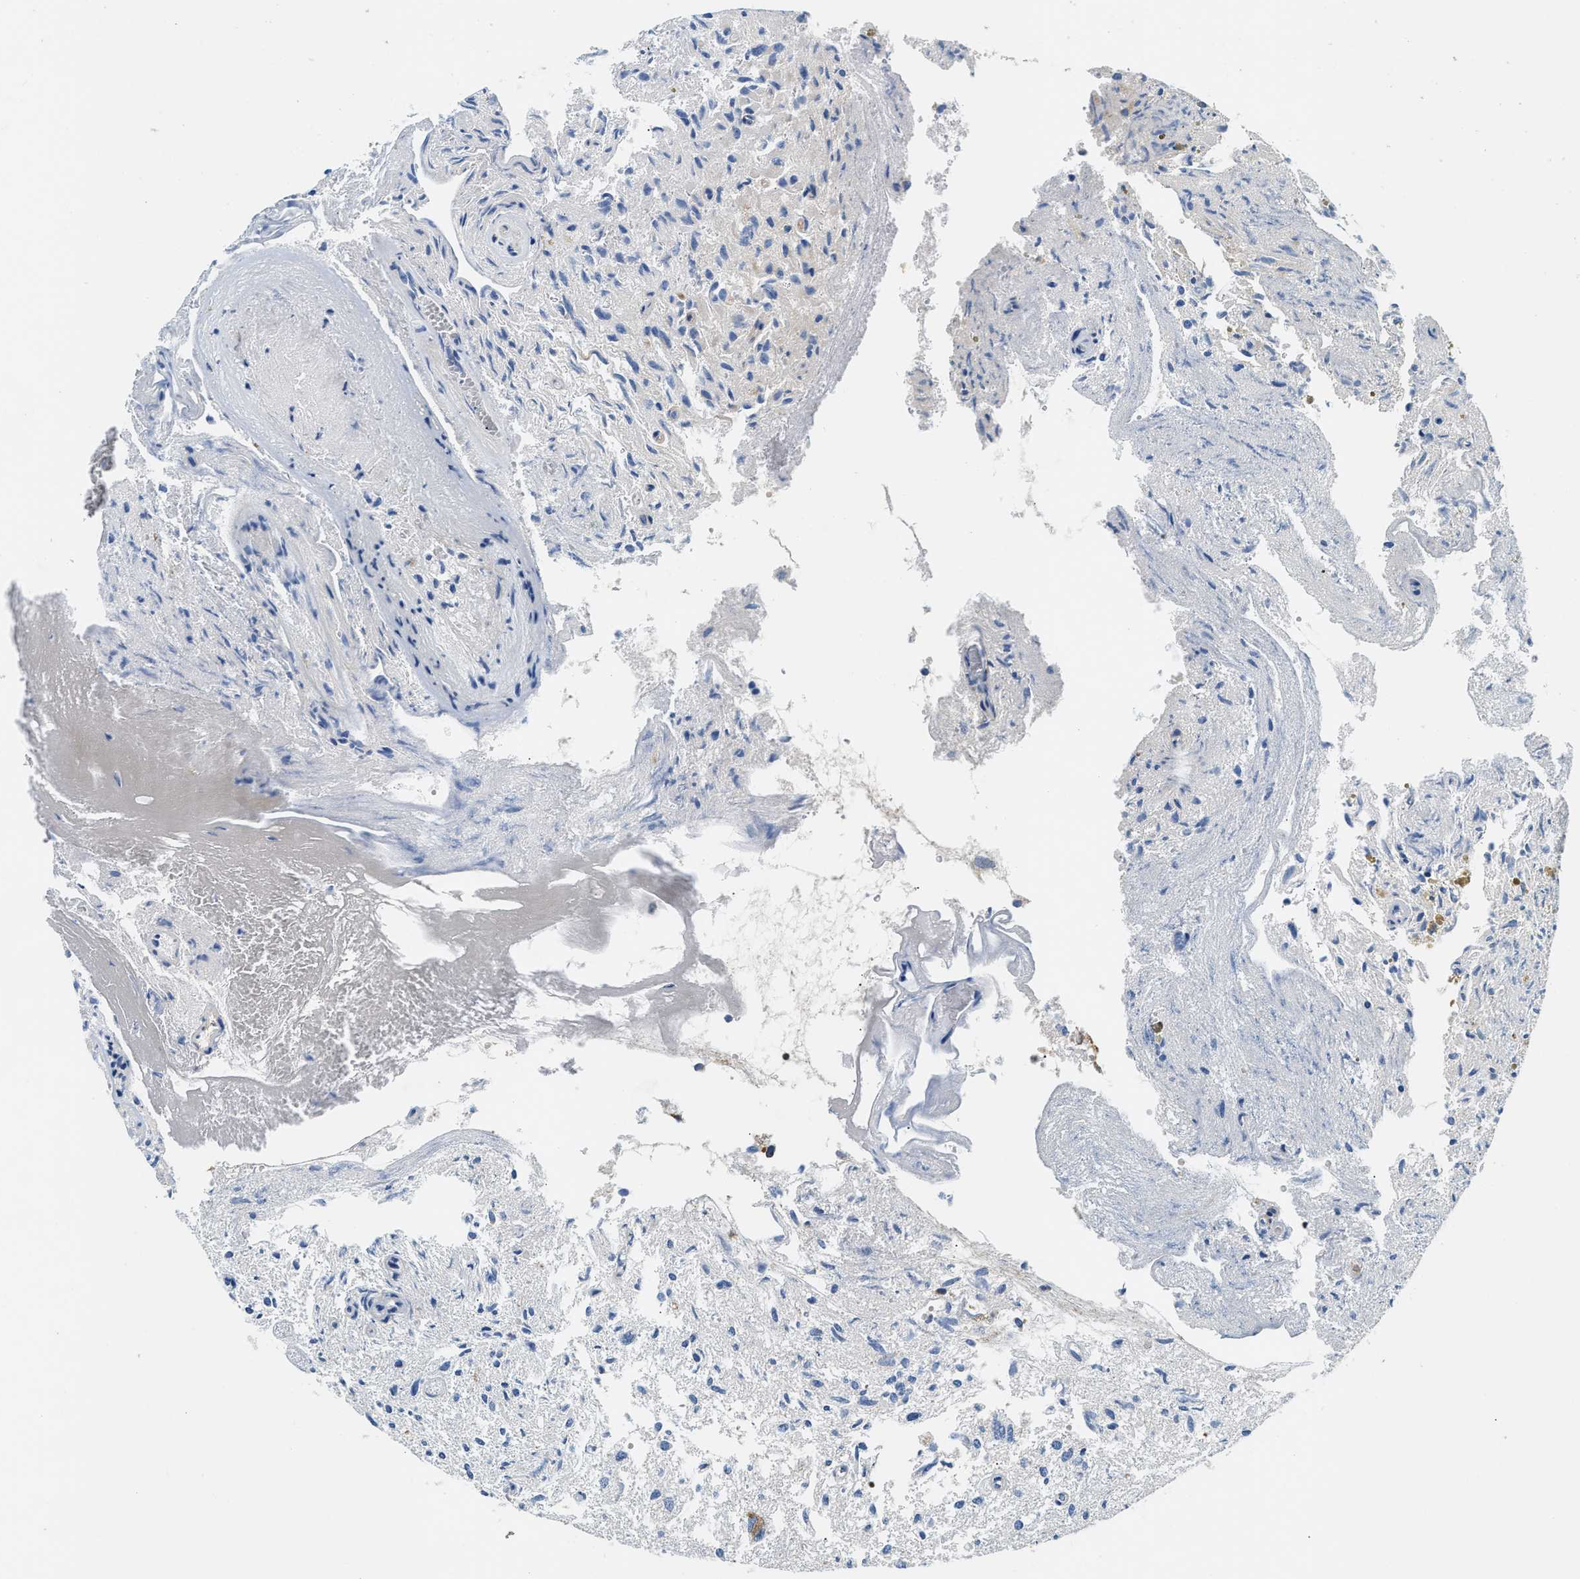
{"staining": {"intensity": "negative", "quantity": "none", "location": "none"}, "tissue": "glioma", "cell_type": "Tumor cells", "image_type": "cancer", "snomed": [{"axis": "morphology", "description": "Glioma, malignant, High grade"}, {"axis": "topography", "description": "Brain"}], "caption": "Photomicrograph shows no significant protein expression in tumor cells of glioma.", "gene": "CCM2", "patient": {"sex": "female", "age": 59}}